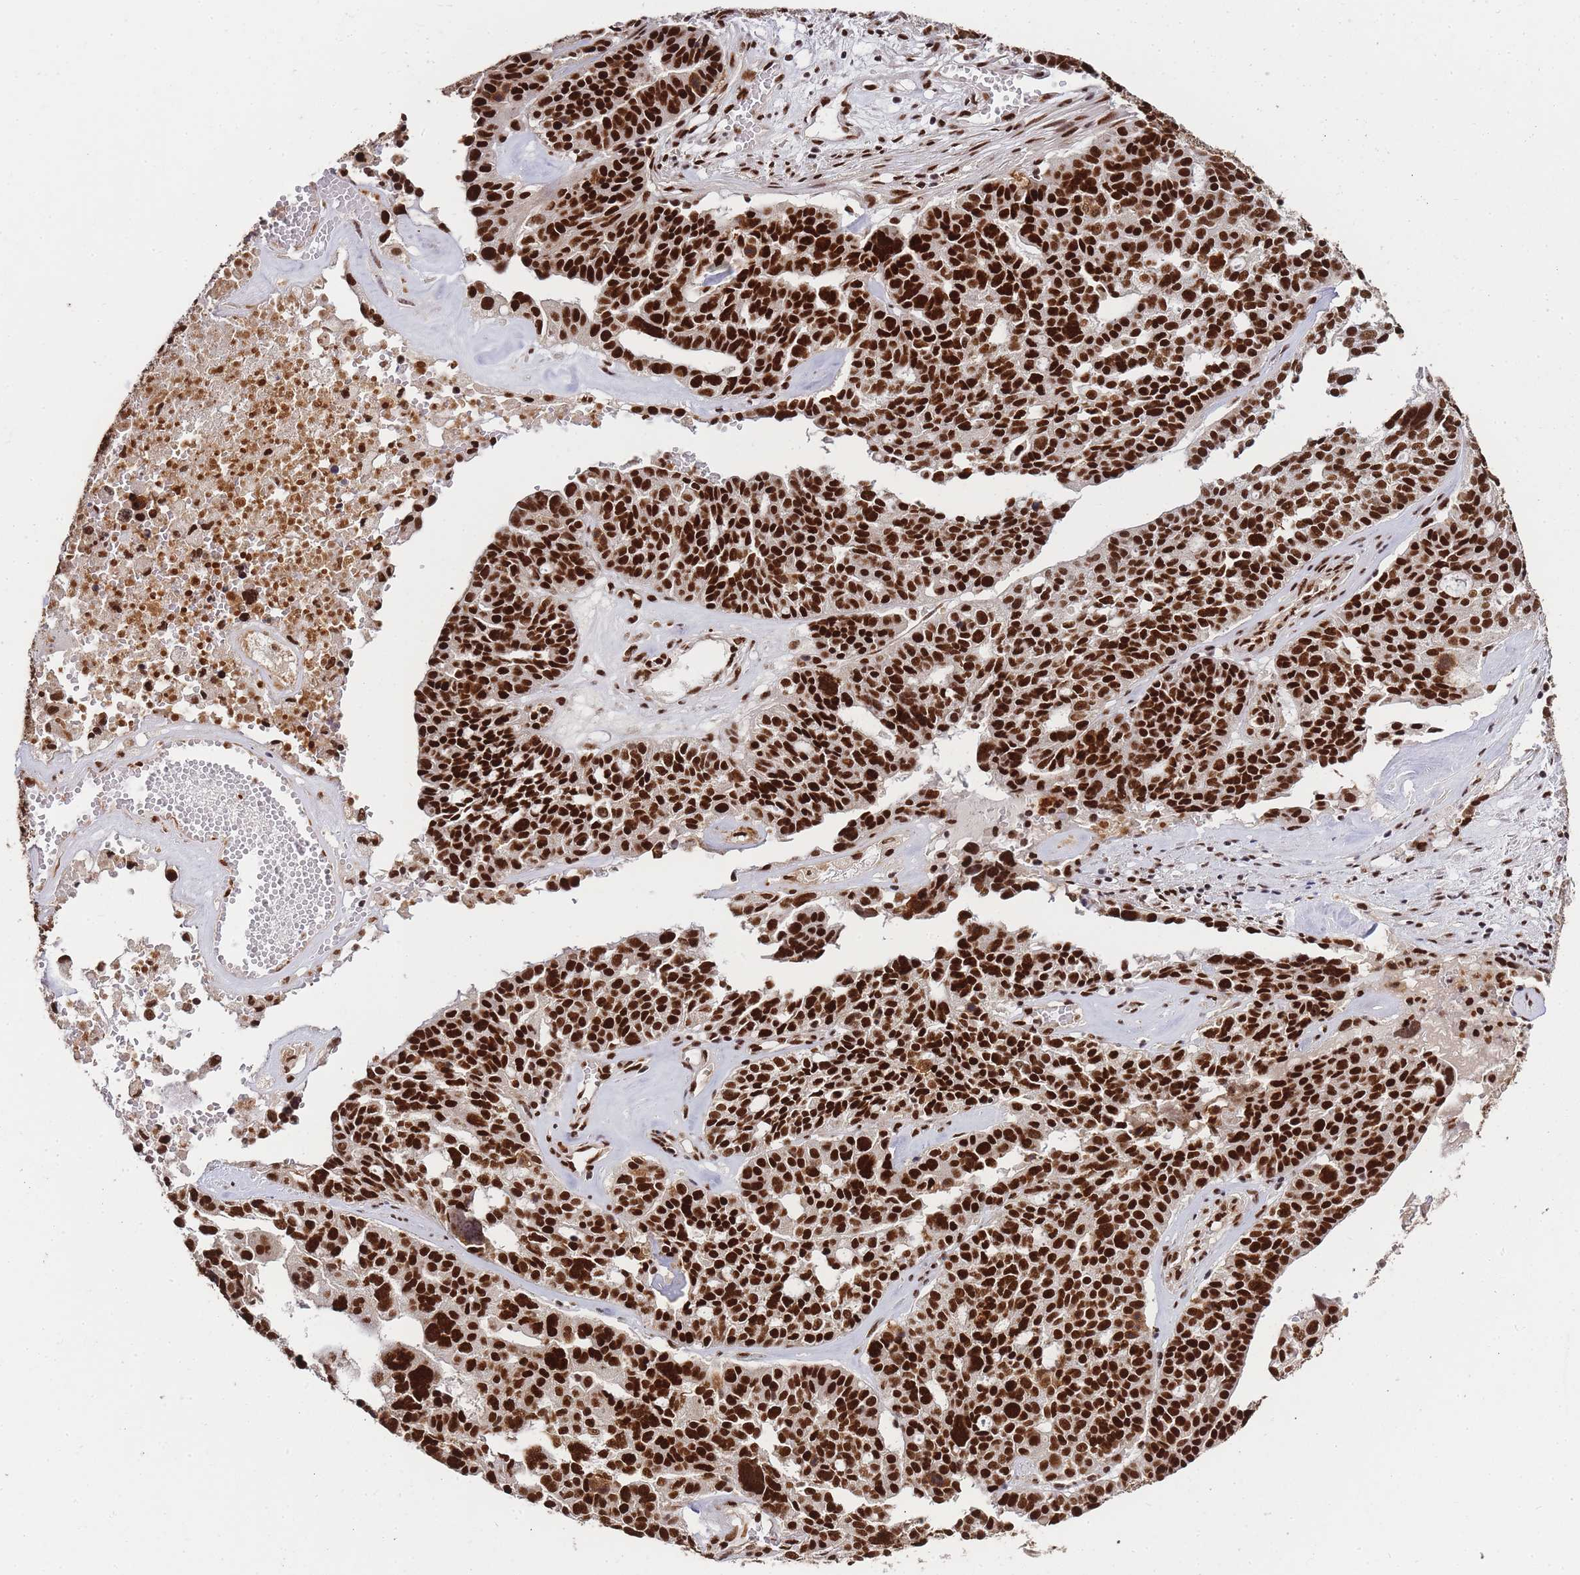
{"staining": {"intensity": "strong", "quantity": ">75%", "location": "nuclear"}, "tissue": "ovarian cancer", "cell_type": "Tumor cells", "image_type": "cancer", "snomed": [{"axis": "morphology", "description": "Cystadenocarcinoma, serous, NOS"}, {"axis": "topography", "description": "Ovary"}], "caption": "Ovarian serous cystadenocarcinoma was stained to show a protein in brown. There is high levels of strong nuclear expression in about >75% of tumor cells.", "gene": "PRKDC", "patient": {"sex": "female", "age": 59}}